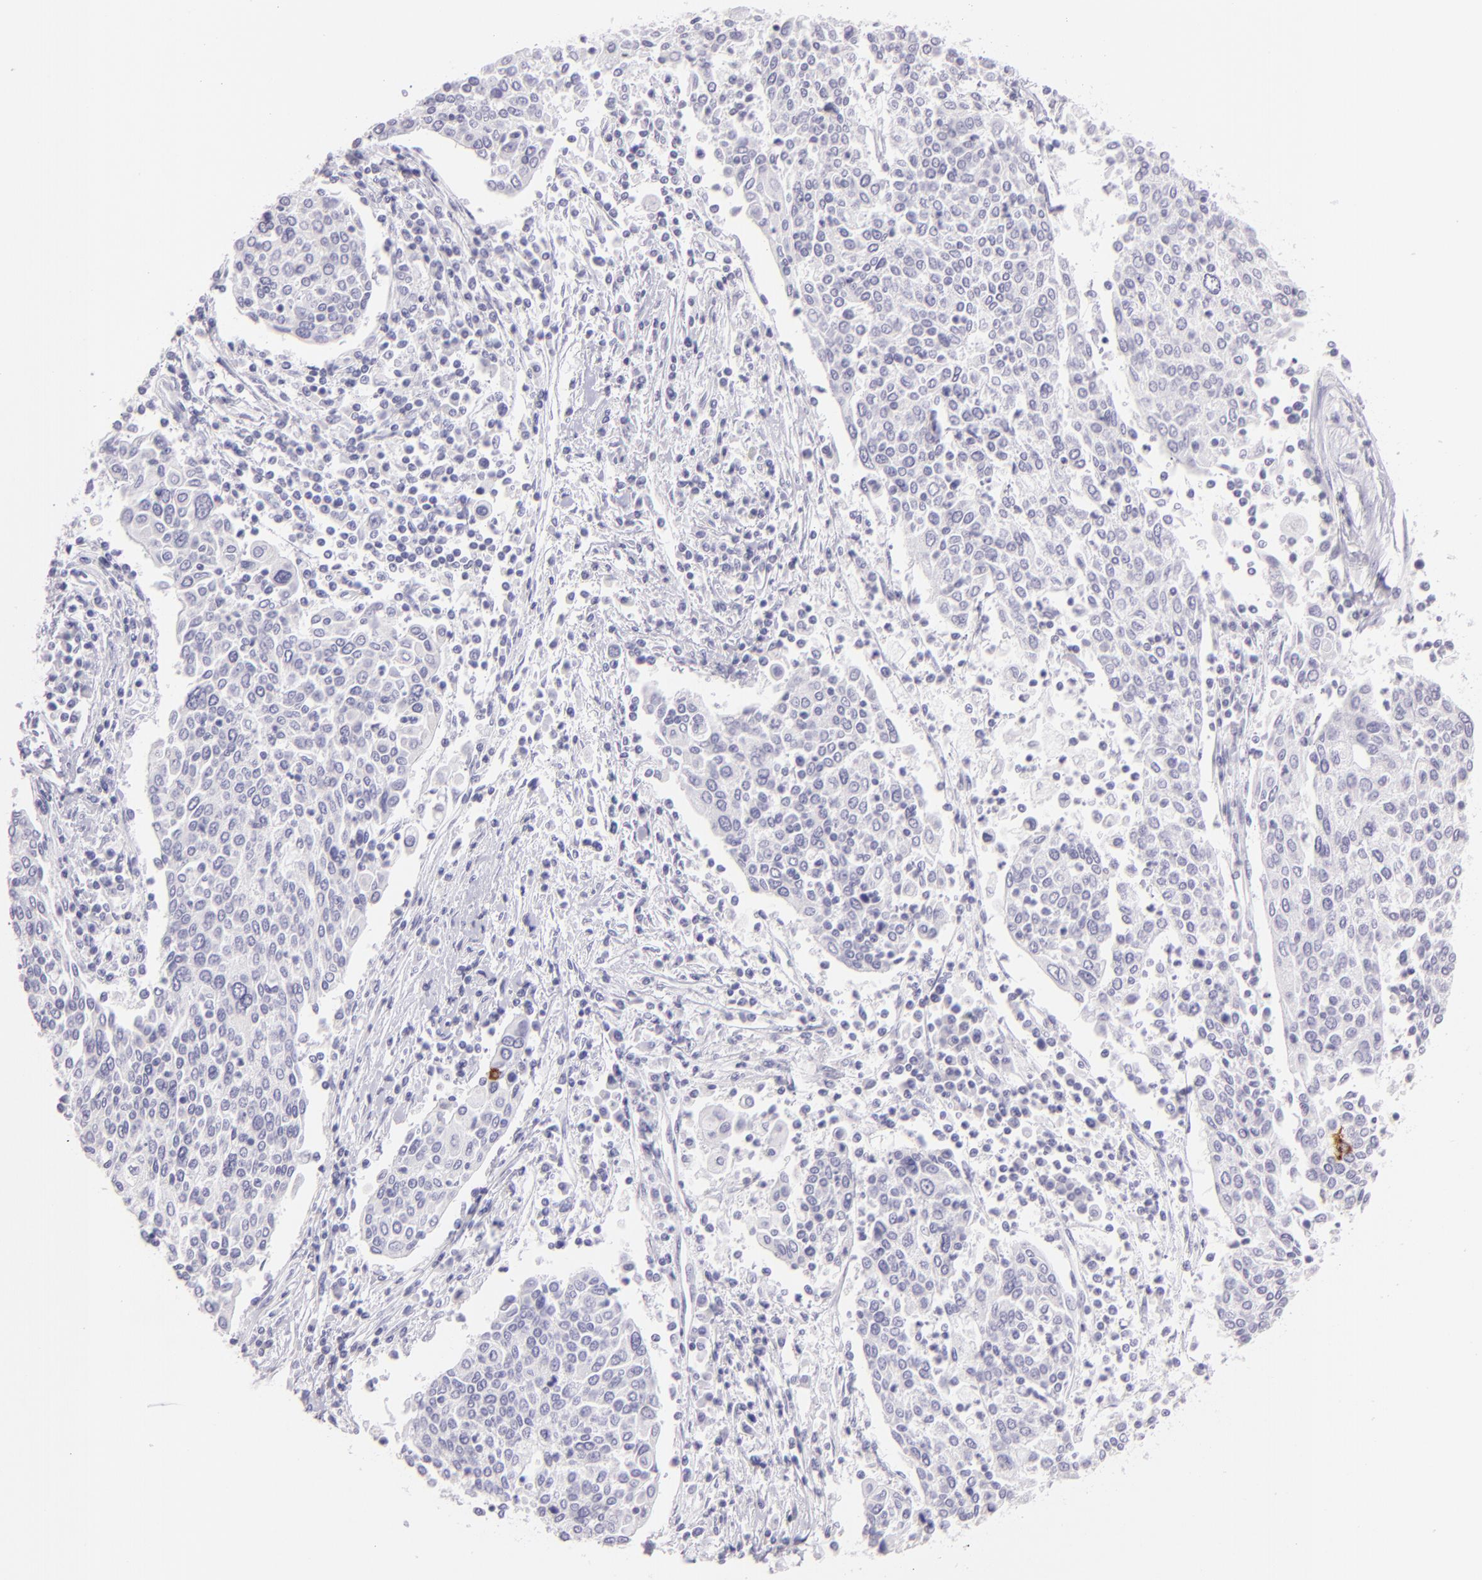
{"staining": {"intensity": "negative", "quantity": "none", "location": "none"}, "tissue": "cervical cancer", "cell_type": "Tumor cells", "image_type": "cancer", "snomed": [{"axis": "morphology", "description": "Squamous cell carcinoma, NOS"}, {"axis": "topography", "description": "Cervix"}], "caption": "DAB immunohistochemical staining of human cervical squamous cell carcinoma demonstrates no significant staining in tumor cells.", "gene": "MUC5AC", "patient": {"sex": "female", "age": 40}}